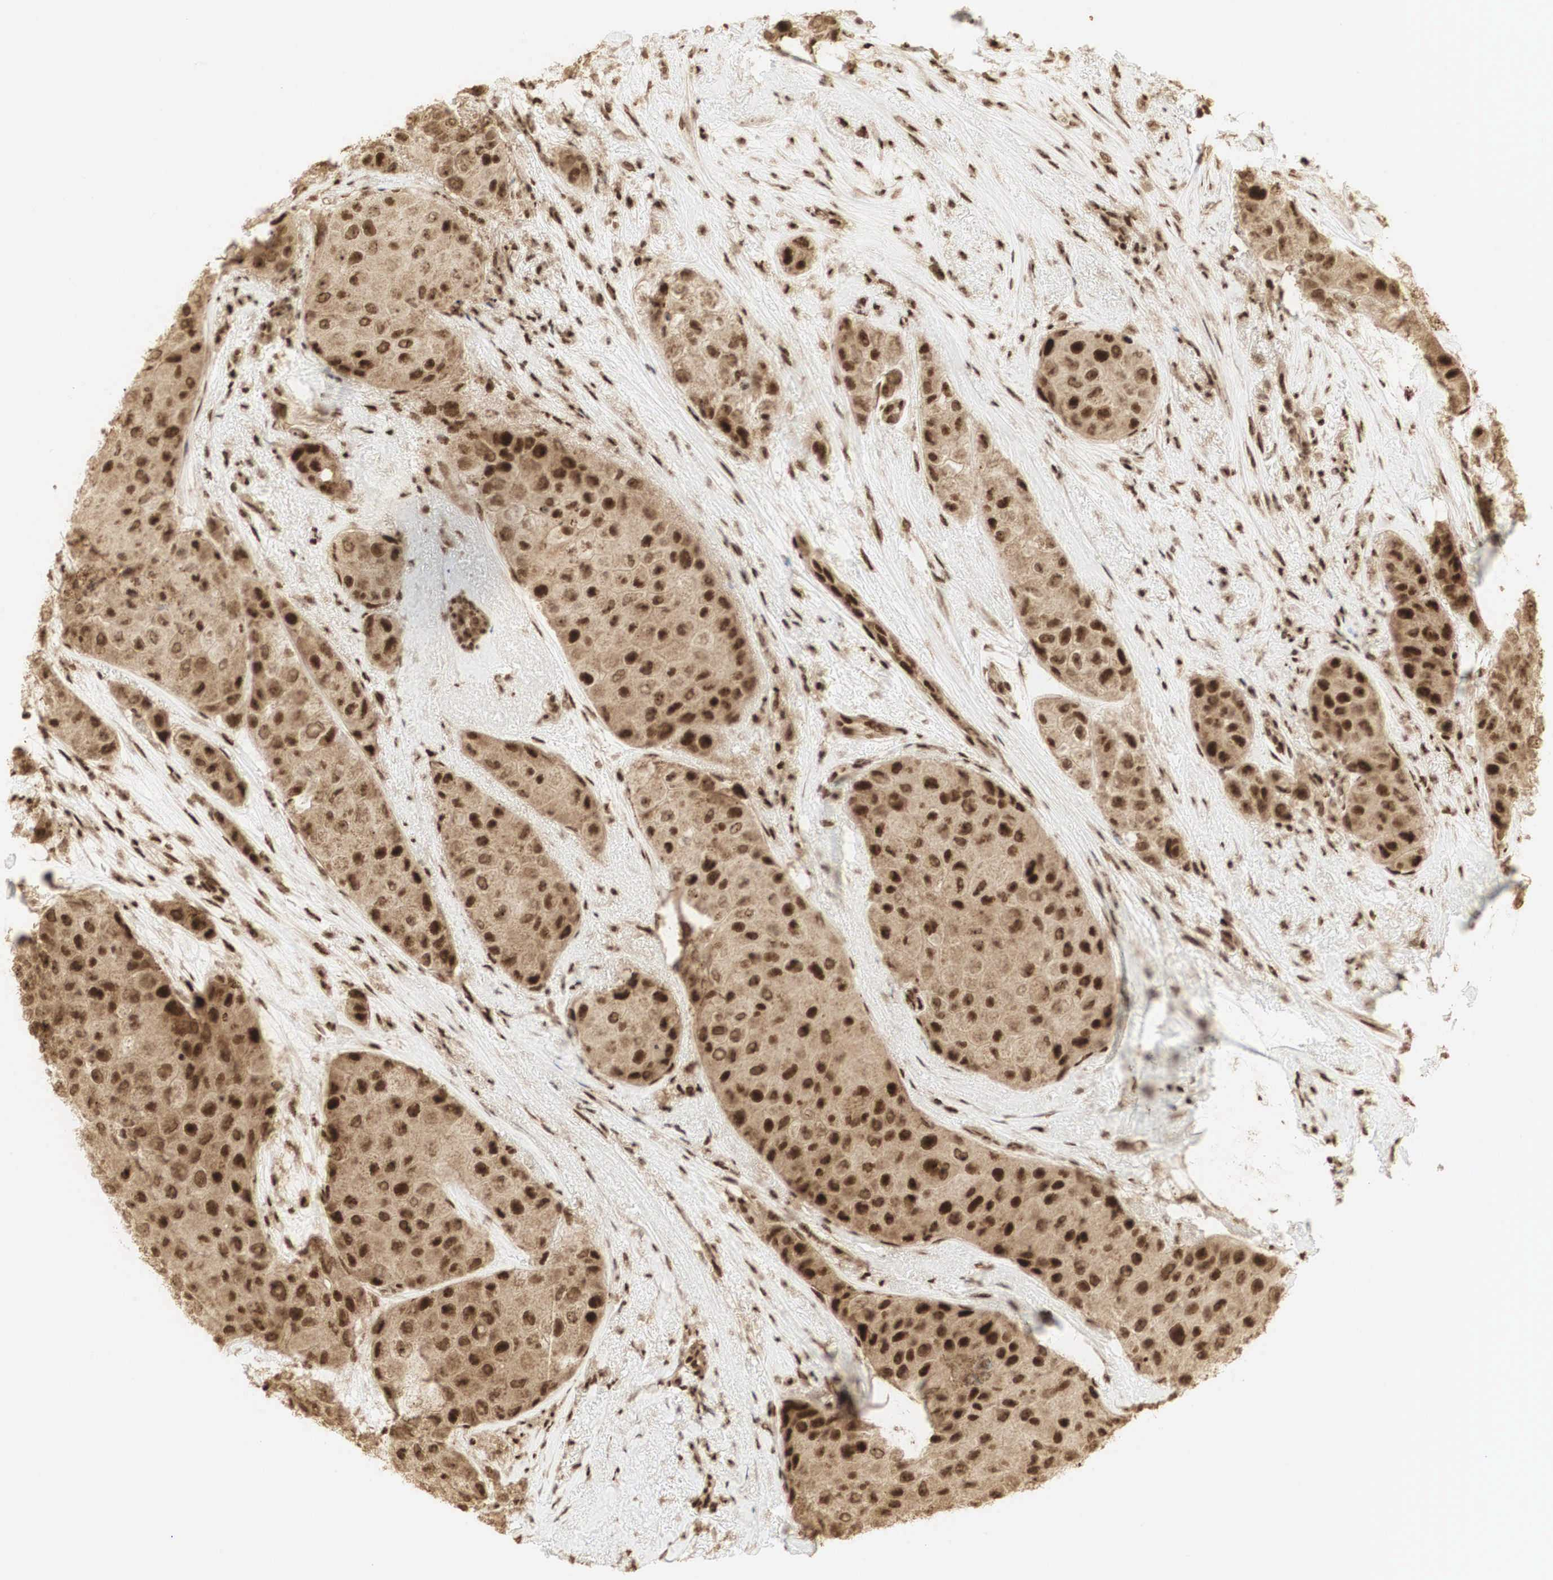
{"staining": {"intensity": "strong", "quantity": ">75%", "location": "cytoplasmic/membranous,nuclear"}, "tissue": "breast cancer", "cell_type": "Tumor cells", "image_type": "cancer", "snomed": [{"axis": "morphology", "description": "Duct carcinoma"}, {"axis": "topography", "description": "Breast"}], "caption": "Tumor cells exhibit strong cytoplasmic/membranous and nuclear staining in about >75% of cells in breast intraductal carcinoma.", "gene": "RNF113A", "patient": {"sex": "female", "age": 68}}